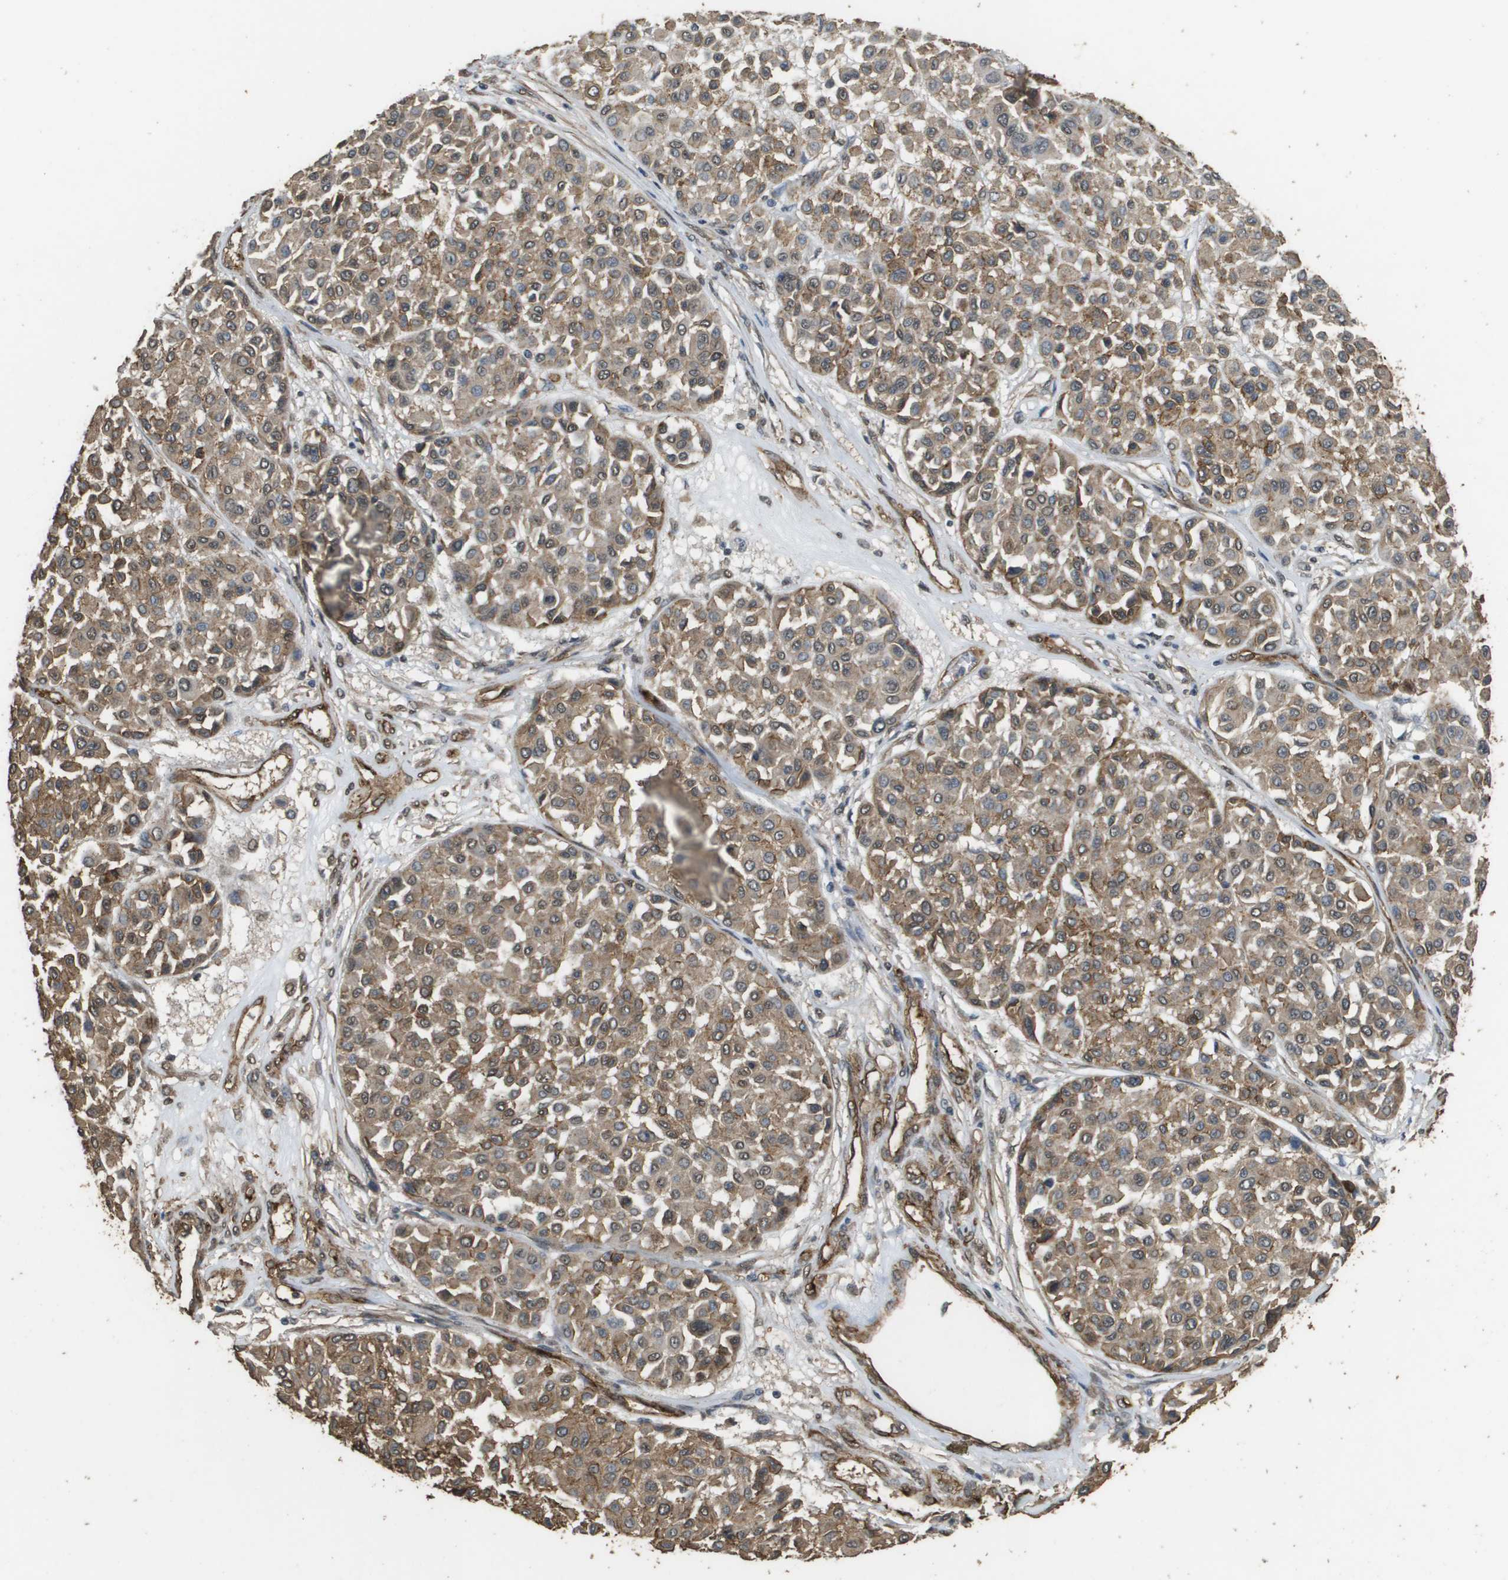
{"staining": {"intensity": "moderate", "quantity": ">75%", "location": "cytoplasmic/membranous"}, "tissue": "melanoma", "cell_type": "Tumor cells", "image_type": "cancer", "snomed": [{"axis": "morphology", "description": "Malignant melanoma, Metastatic site"}, {"axis": "topography", "description": "Soft tissue"}], "caption": "Moderate cytoplasmic/membranous staining is appreciated in about >75% of tumor cells in melanoma. Using DAB (3,3'-diaminobenzidine) (brown) and hematoxylin (blue) stains, captured at high magnification using brightfield microscopy.", "gene": "AAMP", "patient": {"sex": "male", "age": 41}}